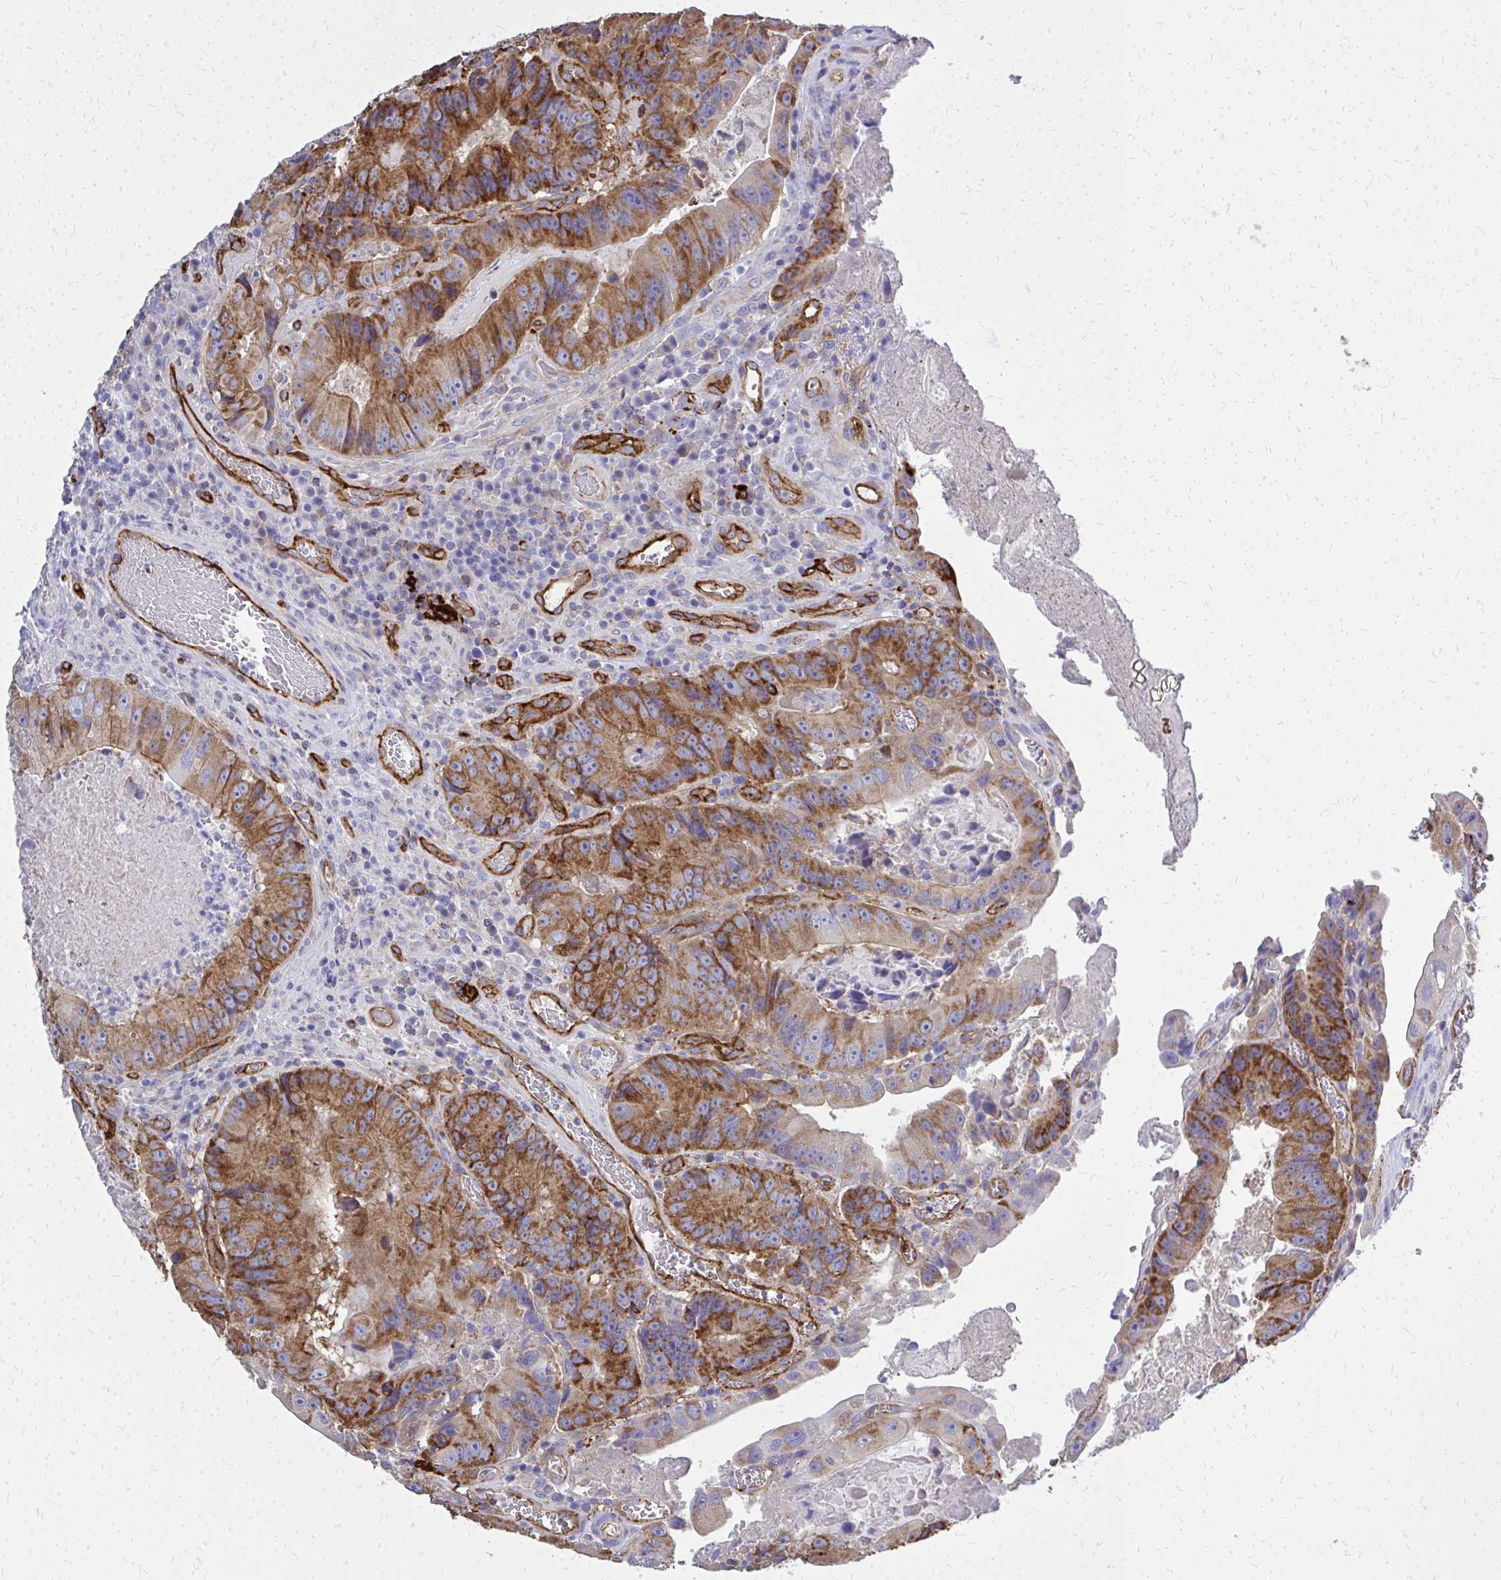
{"staining": {"intensity": "moderate", "quantity": ">75%", "location": "cytoplasmic/membranous"}, "tissue": "colorectal cancer", "cell_type": "Tumor cells", "image_type": "cancer", "snomed": [{"axis": "morphology", "description": "Adenocarcinoma, NOS"}, {"axis": "topography", "description": "Colon"}], "caption": "IHC histopathology image of neoplastic tissue: colorectal adenocarcinoma stained using immunohistochemistry (IHC) exhibits medium levels of moderate protein expression localized specifically in the cytoplasmic/membranous of tumor cells, appearing as a cytoplasmic/membranous brown color.", "gene": "MARCKSL1", "patient": {"sex": "female", "age": 86}}